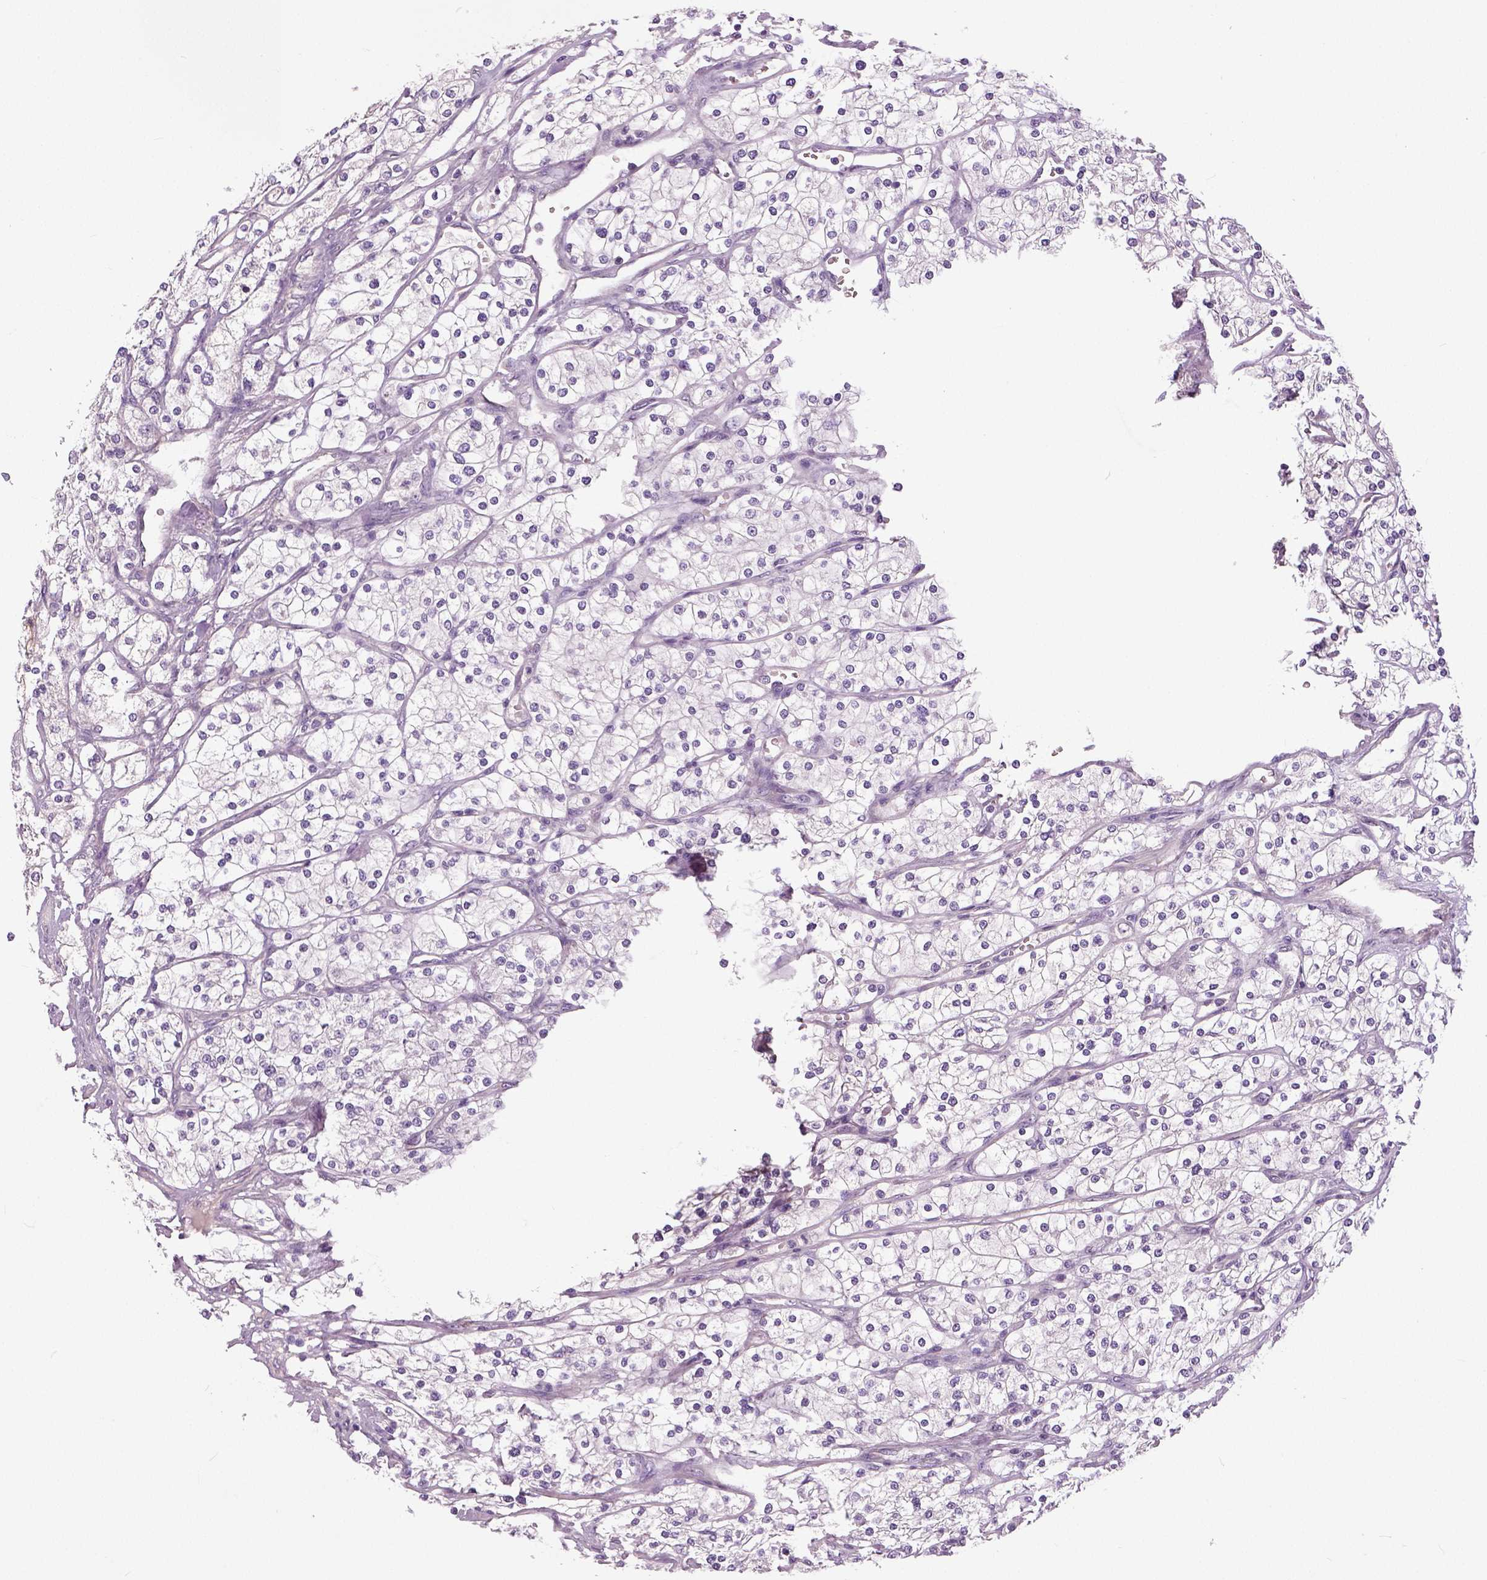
{"staining": {"intensity": "negative", "quantity": "none", "location": "none"}, "tissue": "renal cancer", "cell_type": "Tumor cells", "image_type": "cancer", "snomed": [{"axis": "morphology", "description": "Adenocarcinoma, NOS"}, {"axis": "topography", "description": "Kidney"}], "caption": "This is an immunohistochemistry photomicrograph of human adenocarcinoma (renal). There is no staining in tumor cells.", "gene": "NECAB1", "patient": {"sex": "male", "age": 80}}